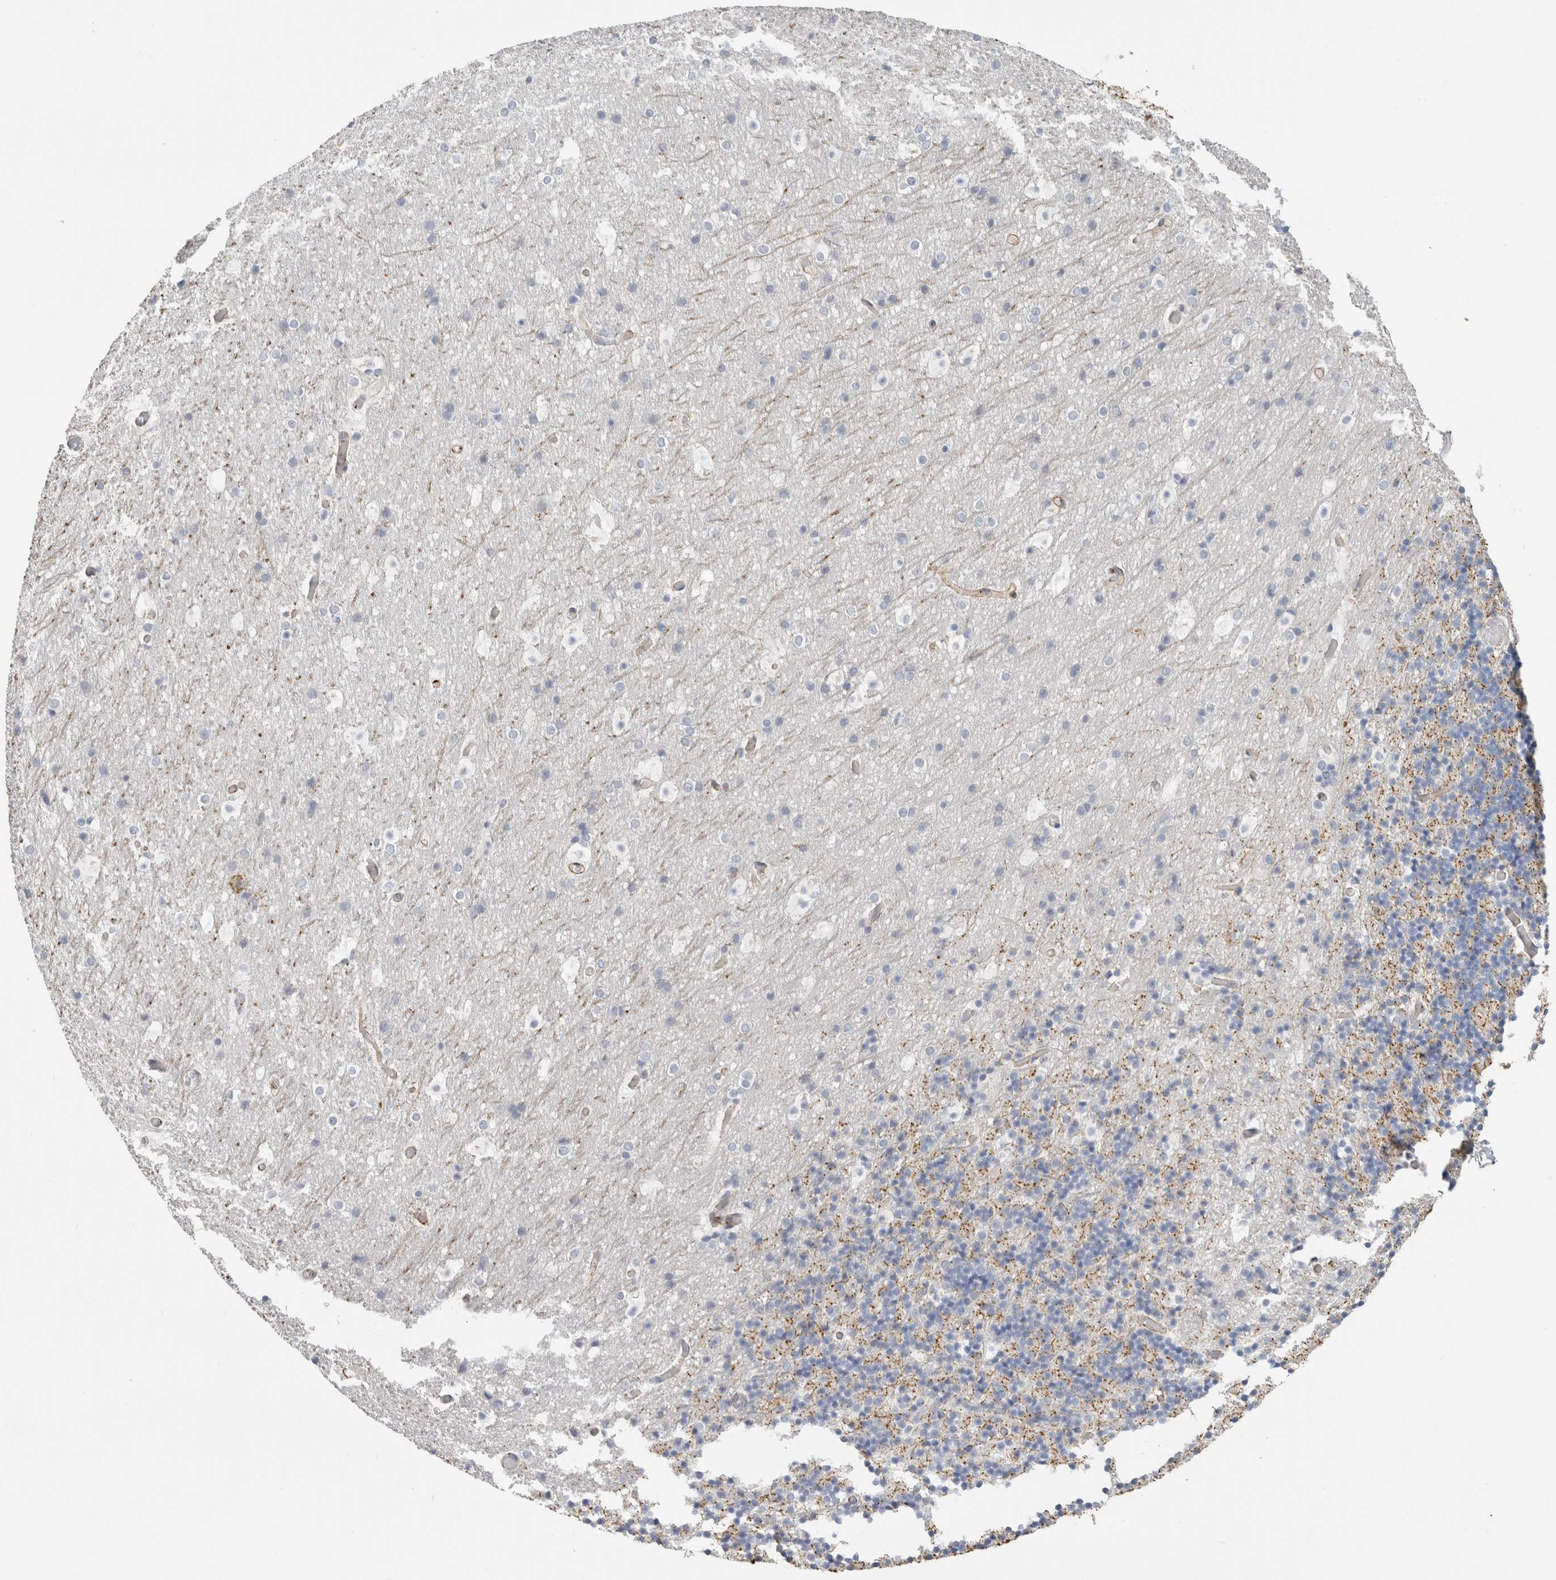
{"staining": {"intensity": "strong", "quantity": "<25%", "location": "cytoplasmic/membranous"}, "tissue": "cerebellum", "cell_type": "Cells in granular layer", "image_type": "normal", "snomed": [{"axis": "morphology", "description": "Normal tissue, NOS"}, {"axis": "topography", "description": "Cerebellum"}], "caption": "Immunohistochemical staining of benign human cerebellum reveals <25% levels of strong cytoplasmic/membranous protein staining in about <25% of cells in granular layer.", "gene": "SLC6A1", "patient": {"sex": "male", "age": 57}}